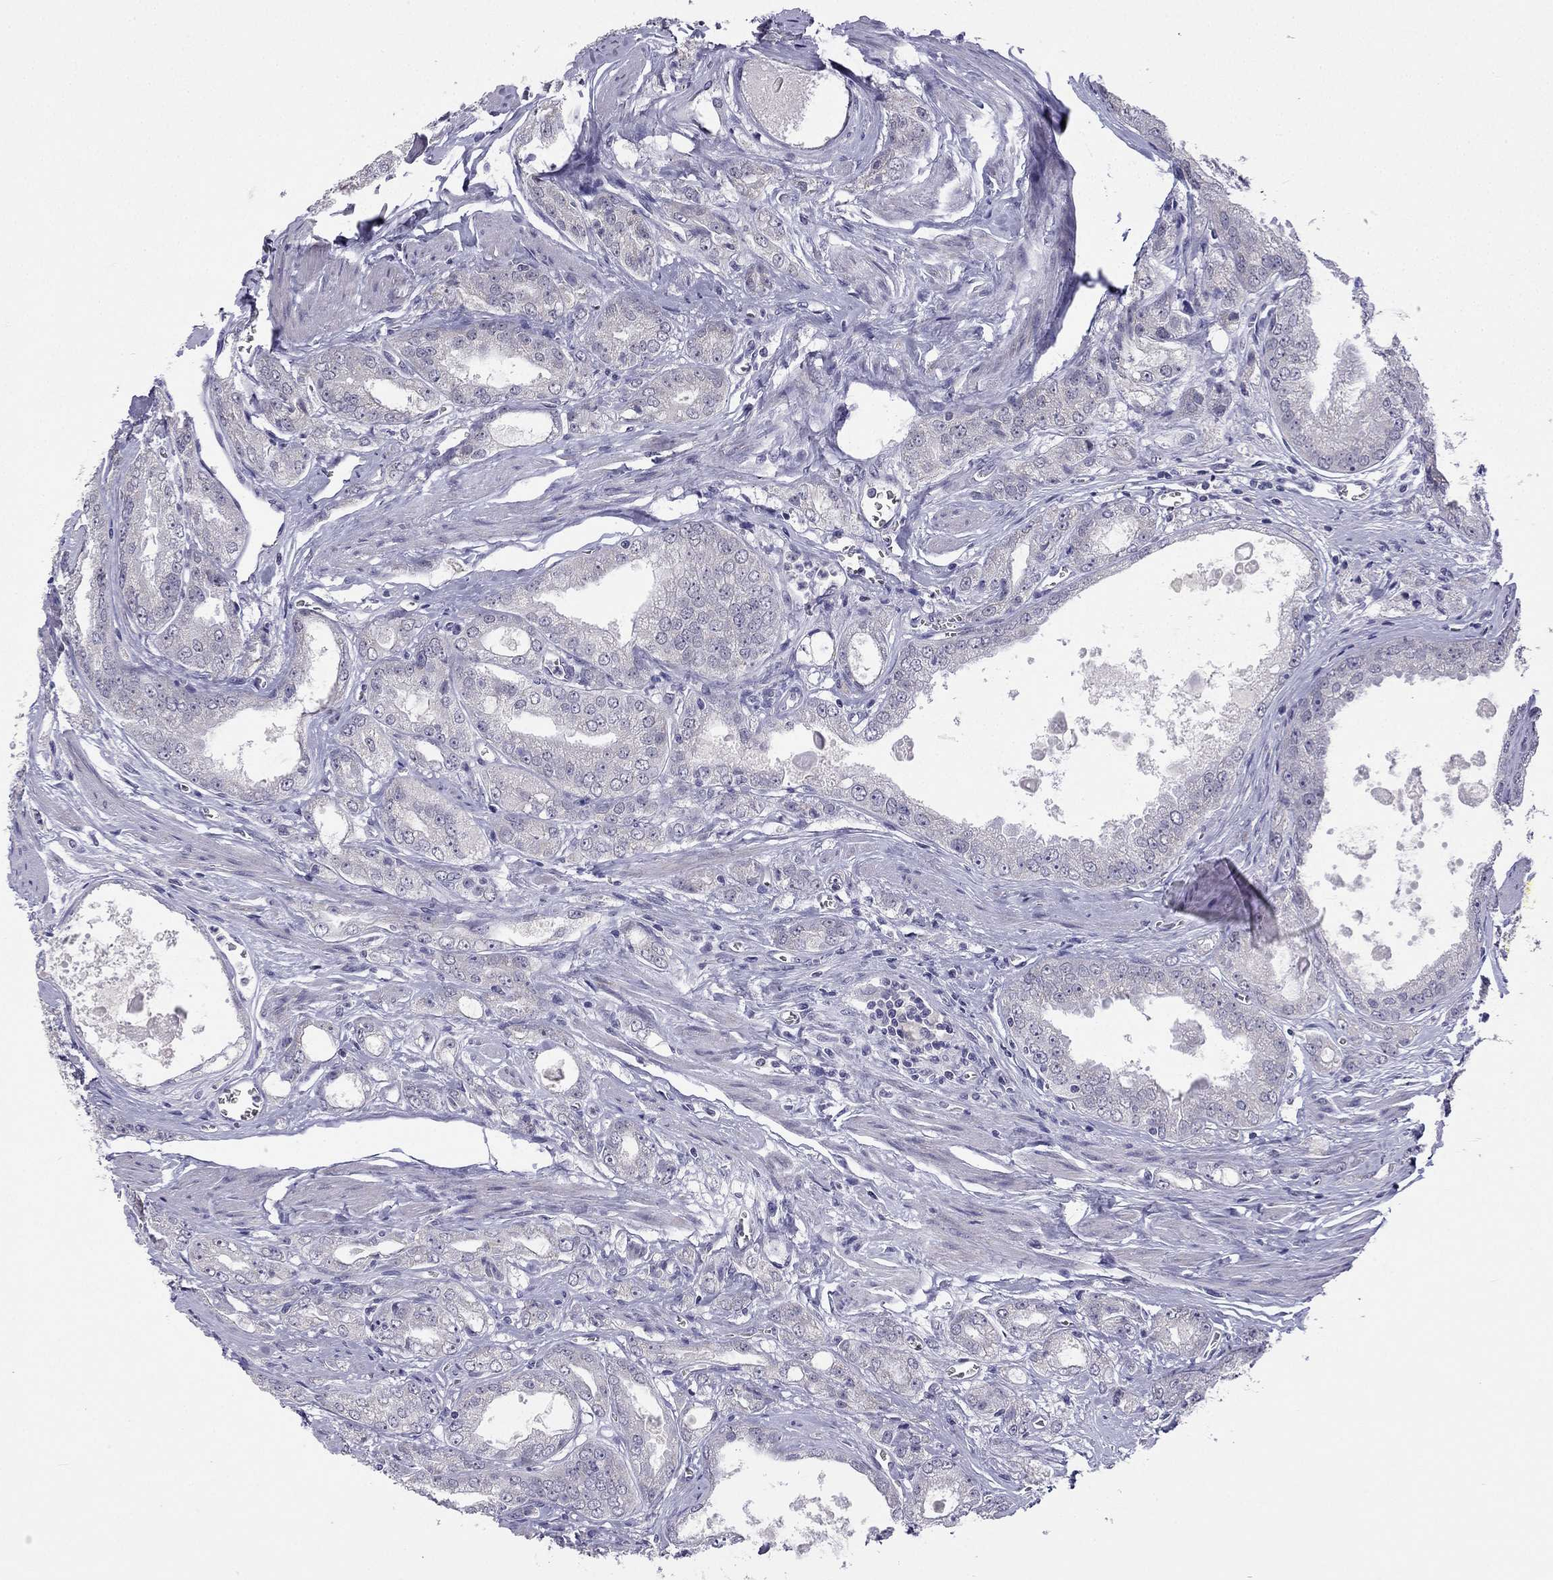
{"staining": {"intensity": "negative", "quantity": "none", "location": "none"}, "tissue": "prostate cancer", "cell_type": "Tumor cells", "image_type": "cancer", "snomed": [{"axis": "morphology", "description": "Adenocarcinoma, NOS"}, {"axis": "morphology", "description": "Adenocarcinoma, High grade"}, {"axis": "topography", "description": "Prostate"}], "caption": "Protein analysis of prostate cancer (adenocarcinoma (high-grade)) displays no significant staining in tumor cells.", "gene": "C5orf49", "patient": {"sex": "male", "age": 70}}